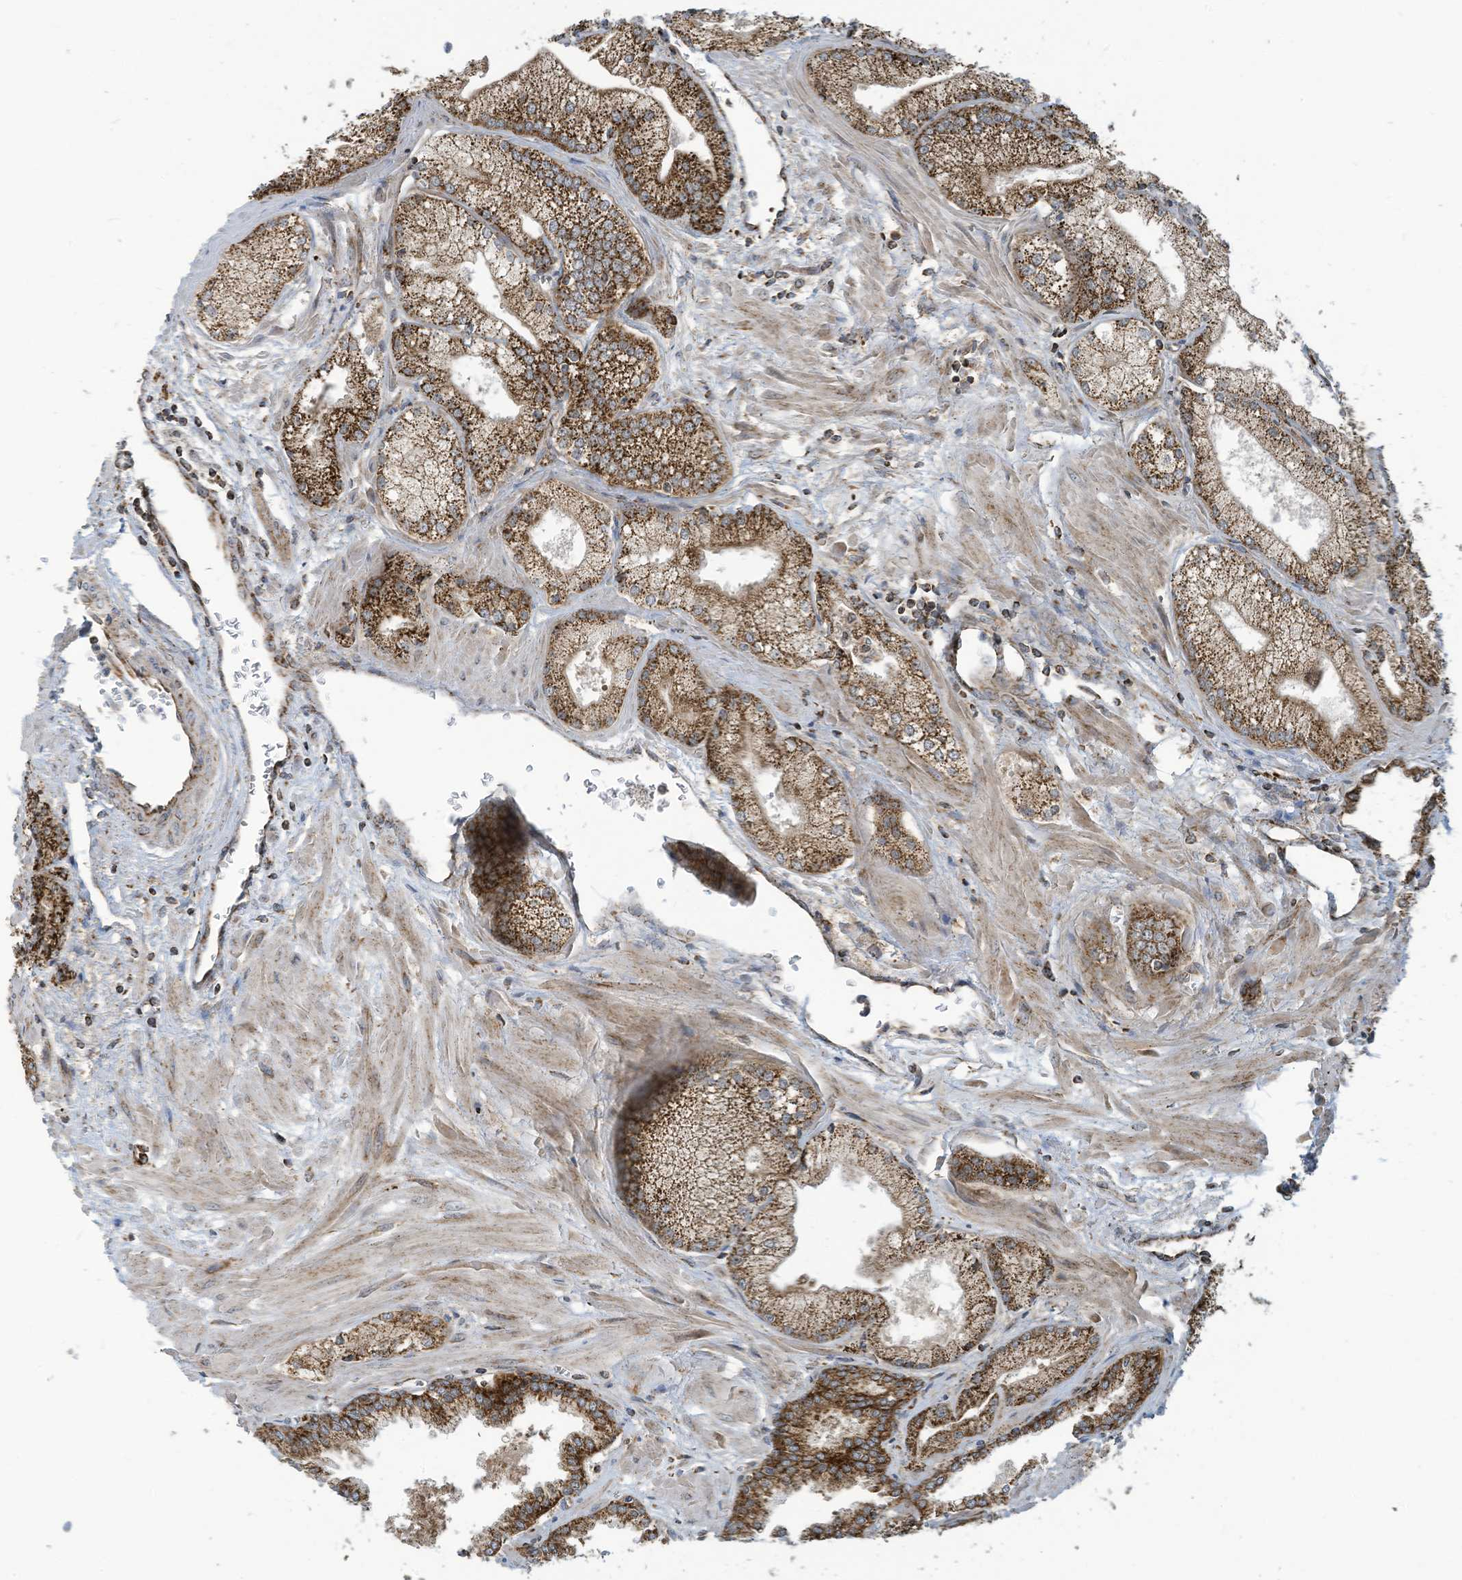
{"staining": {"intensity": "strong", "quantity": ">75%", "location": "cytoplasmic/membranous"}, "tissue": "prostate cancer", "cell_type": "Tumor cells", "image_type": "cancer", "snomed": [{"axis": "morphology", "description": "Adenocarcinoma, Low grade"}, {"axis": "topography", "description": "Prostate"}], "caption": "Immunohistochemistry micrograph of prostate cancer stained for a protein (brown), which displays high levels of strong cytoplasmic/membranous expression in approximately >75% of tumor cells.", "gene": "COX10", "patient": {"sex": "male", "age": 67}}